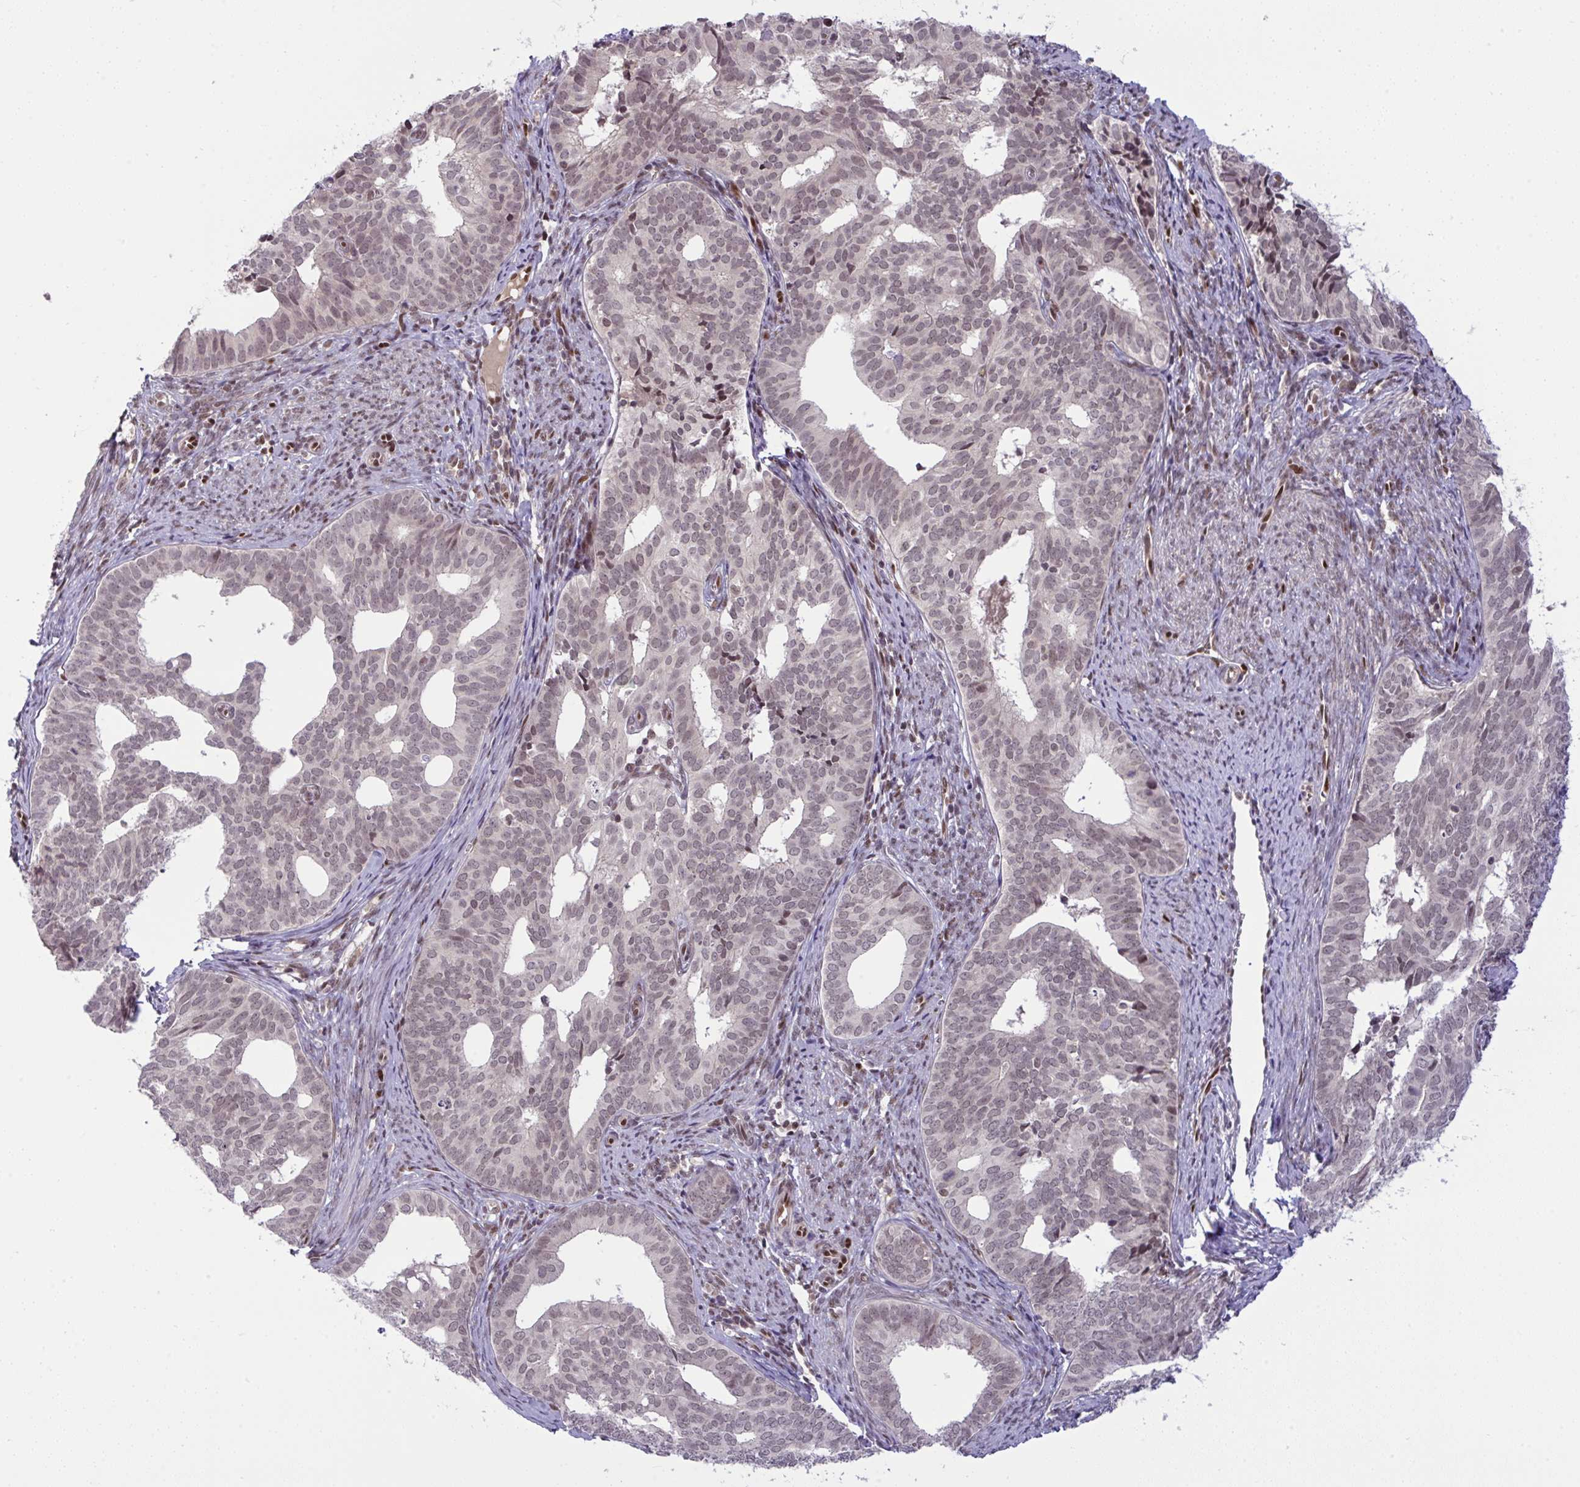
{"staining": {"intensity": "weak", "quantity": ">75%", "location": "nuclear"}, "tissue": "endometrial cancer", "cell_type": "Tumor cells", "image_type": "cancer", "snomed": [{"axis": "morphology", "description": "Adenocarcinoma, NOS"}, {"axis": "topography", "description": "Endometrium"}], "caption": "Protein staining by IHC displays weak nuclear expression in approximately >75% of tumor cells in endometrial cancer (adenocarcinoma). (IHC, brightfield microscopy, high magnification).", "gene": "KLF2", "patient": {"sex": "female", "age": 75}}